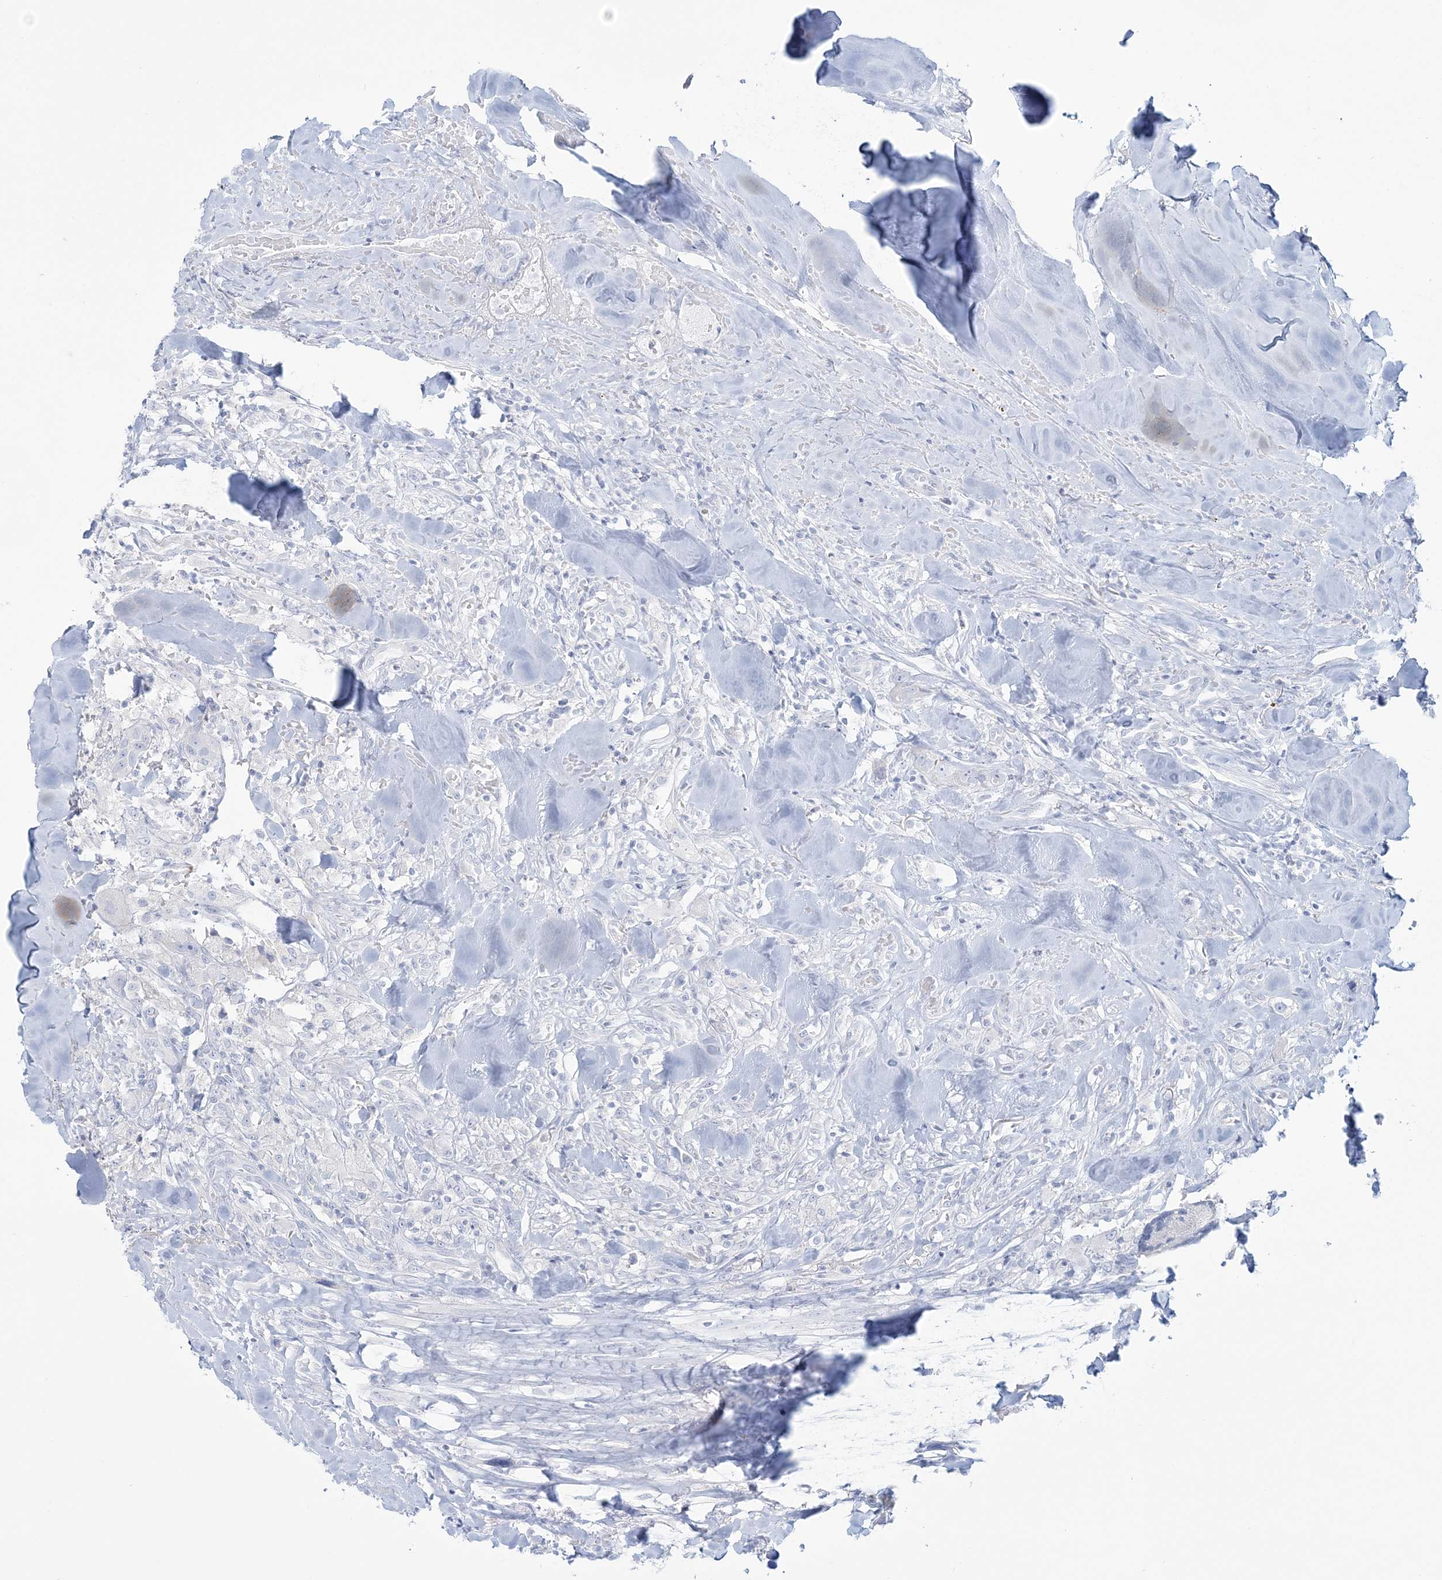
{"staining": {"intensity": "negative", "quantity": "none", "location": "none"}, "tissue": "head and neck cancer", "cell_type": "Tumor cells", "image_type": "cancer", "snomed": [{"axis": "morphology", "description": "Normal tissue, NOS"}, {"axis": "morphology", "description": "Squamous cell carcinoma, NOS"}, {"axis": "topography", "description": "Skeletal muscle"}, {"axis": "topography", "description": "Head-Neck"}], "caption": "IHC photomicrograph of neoplastic tissue: human squamous cell carcinoma (head and neck) stained with DAB (3,3'-diaminobenzidine) reveals no significant protein positivity in tumor cells. (DAB (3,3'-diaminobenzidine) IHC with hematoxylin counter stain).", "gene": "ADGB", "patient": {"sex": "male", "age": 51}}